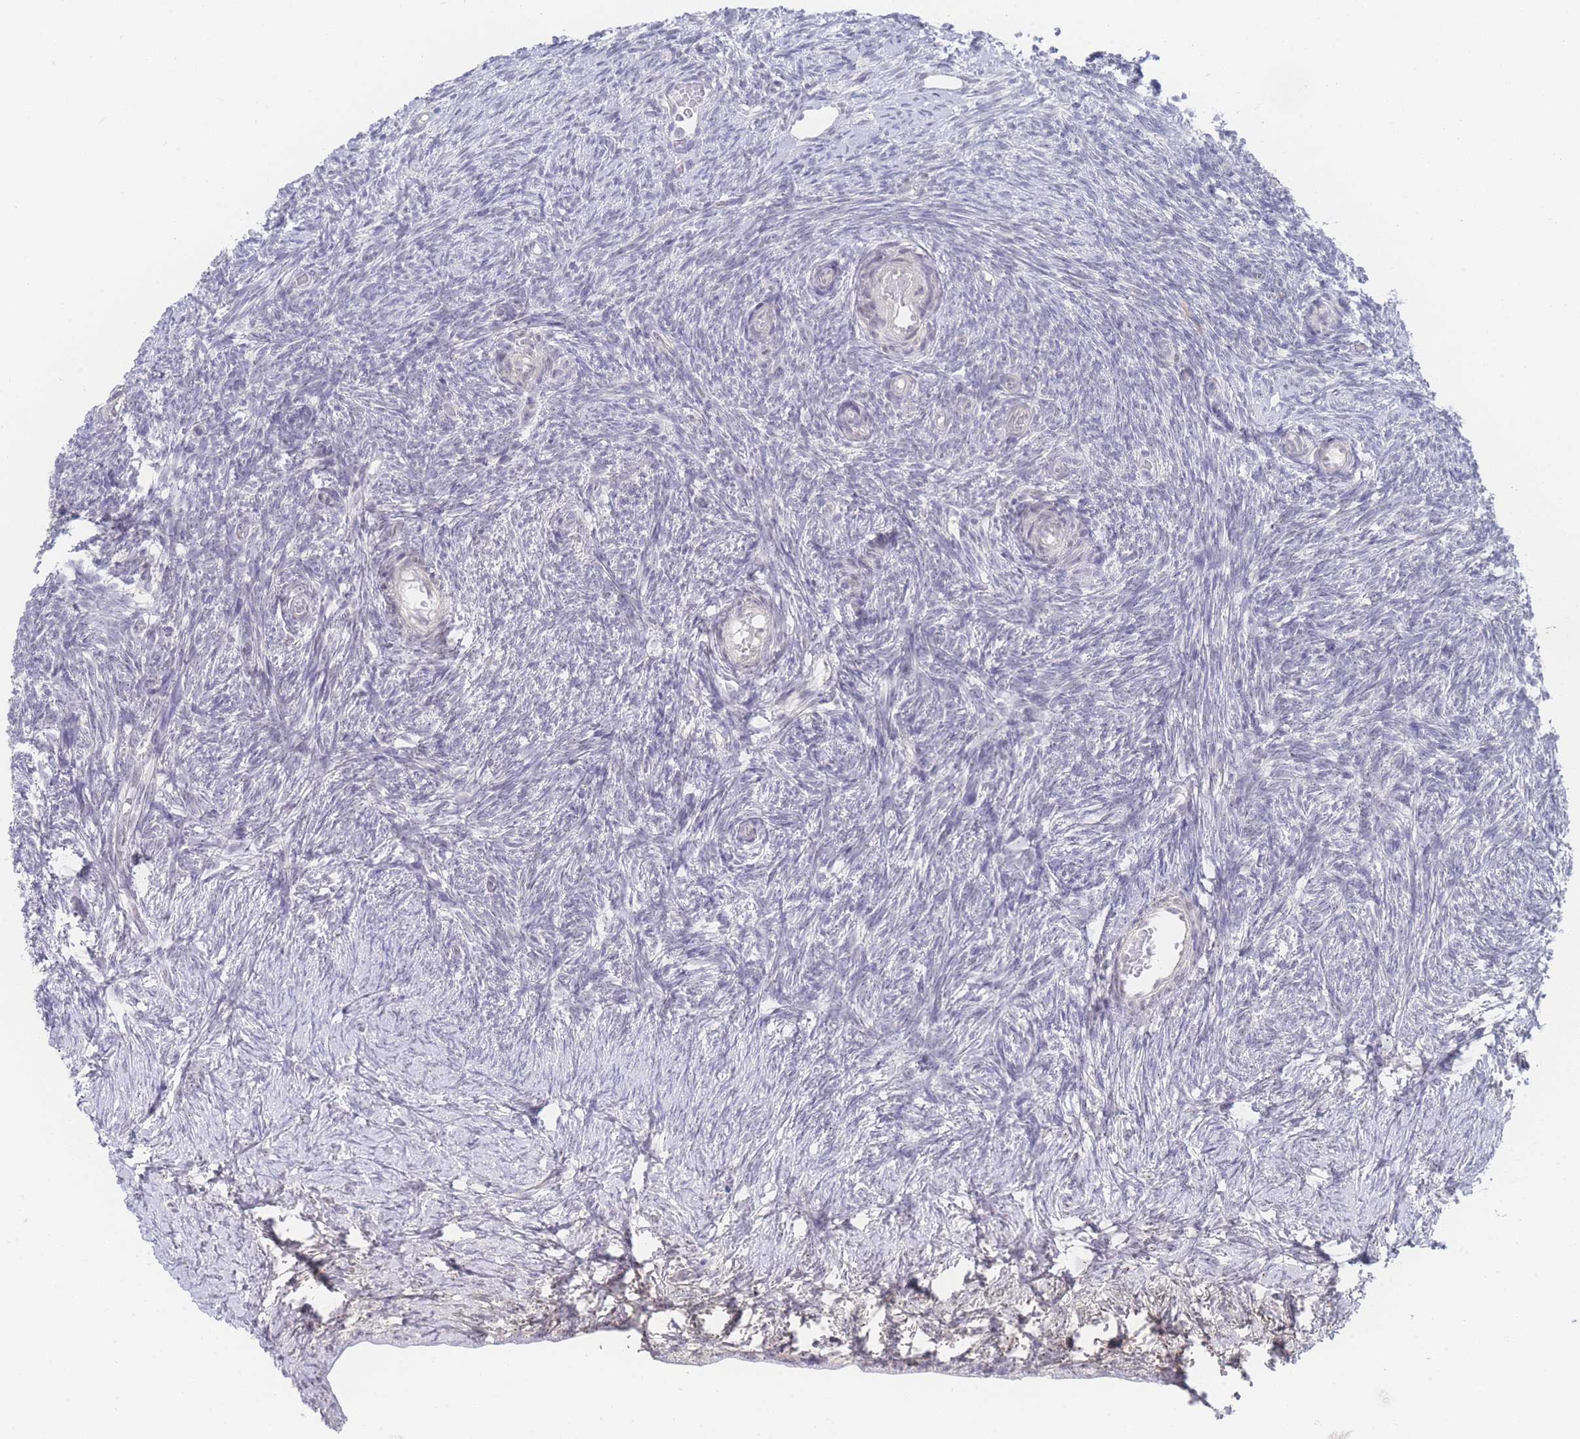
{"staining": {"intensity": "negative", "quantity": "none", "location": "none"}, "tissue": "ovary", "cell_type": "Ovarian stroma cells", "image_type": "normal", "snomed": [{"axis": "morphology", "description": "Normal tissue, NOS"}, {"axis": "topography", "description": "Ovary"}], "caption": "This image is of normal ovary stained with immunohistochemistry to label a protein in brown with the nuclei are counter-stained blue. There is no staining in ovarian stroma cells.", "gene": "ZNF142", "patient": {"sex": "female", "age": 39}}